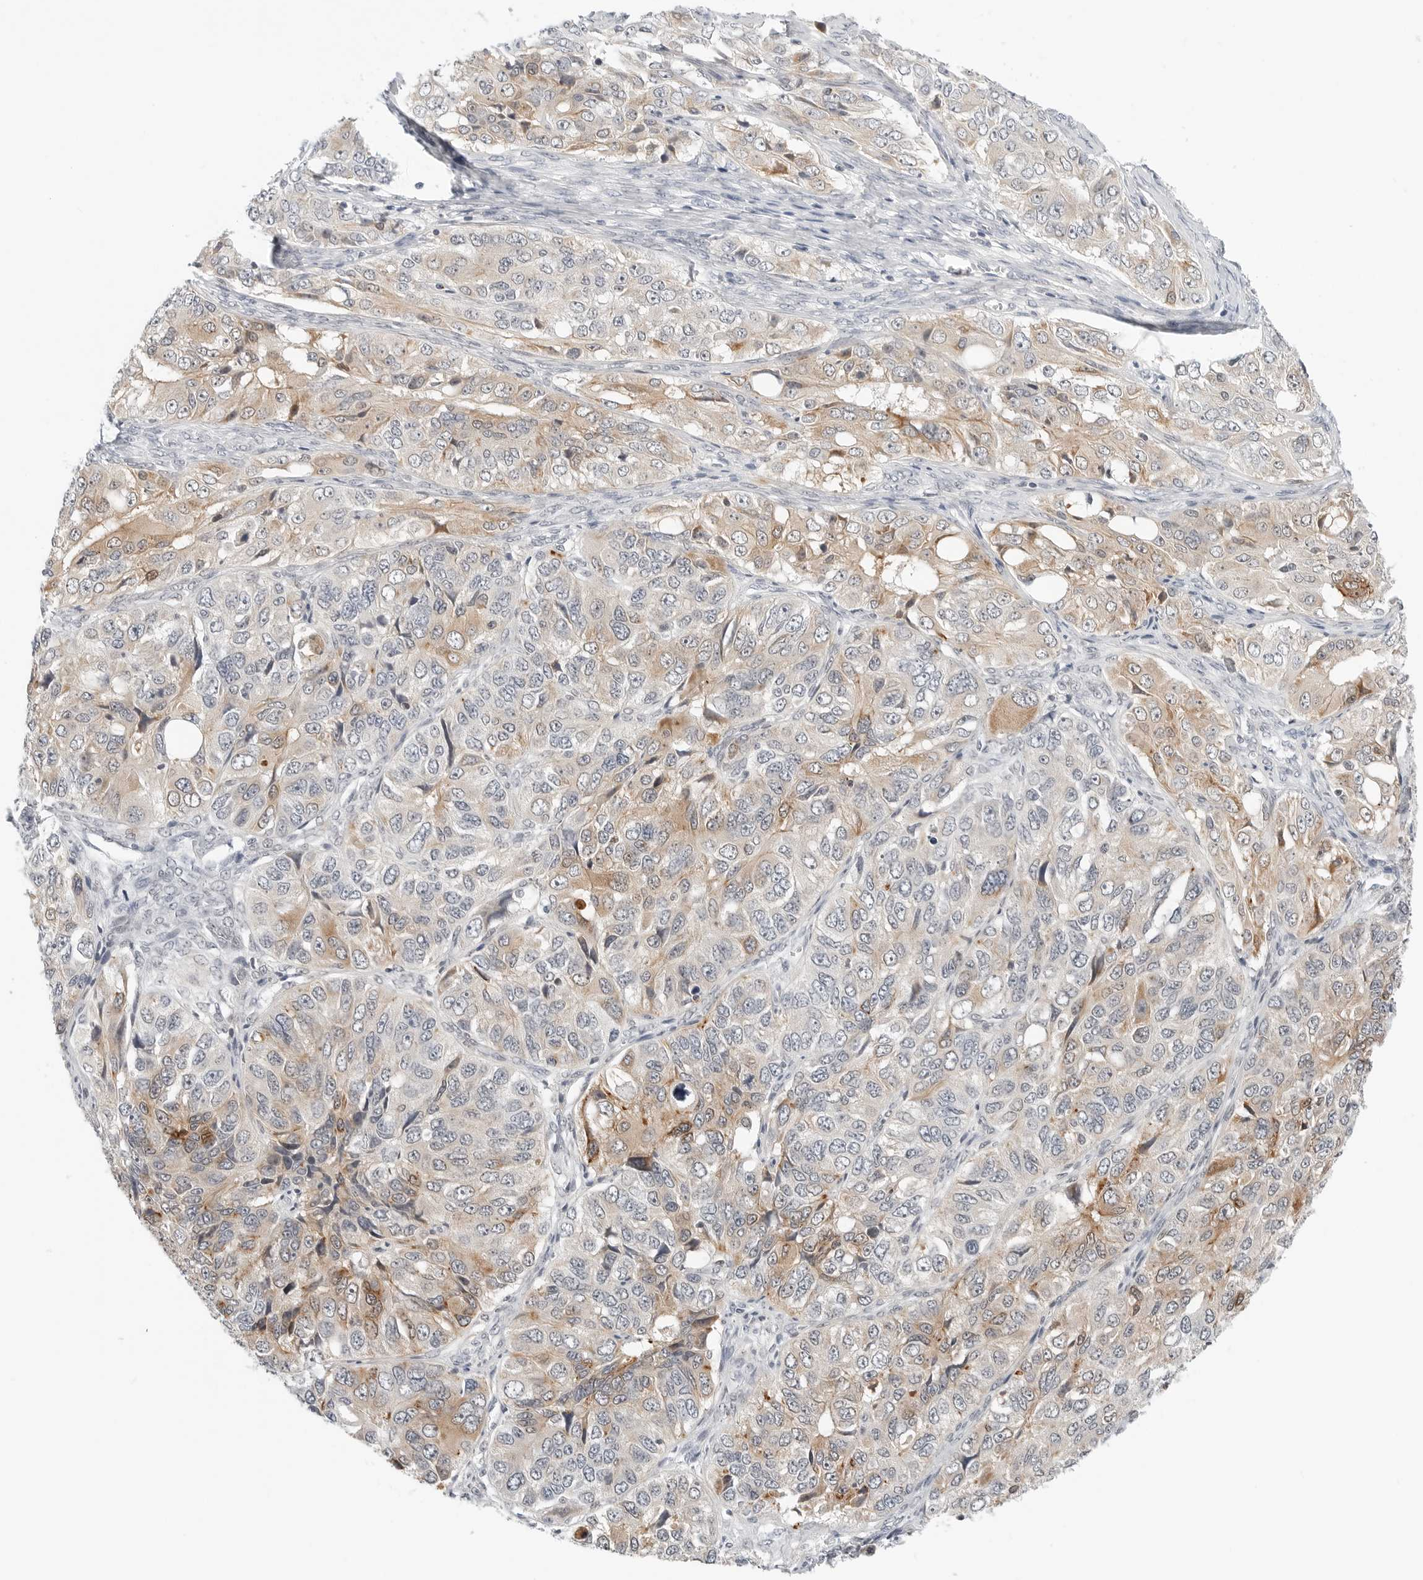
{"staining": {"intensity": "moderate", "quantity": "25%-75%", "location": "cytoplasmic/membranous"}, "tissue": "ovarian cancer", "cell_type": "Tumor cells", "image_type": "cancer", "snomed": [{"axis": "morphology", "description": "Carcinoma, endometroid"}, {"axis": "topography", "description": "Ovary"}], "caption": "Tumor cells demonstrate moderate cytoplasmic/membranous staining in about 25%-75% of cells in ovarian cancer.", "gene": "TSEN2", "patient": {"sex": "female", "age": 51}}